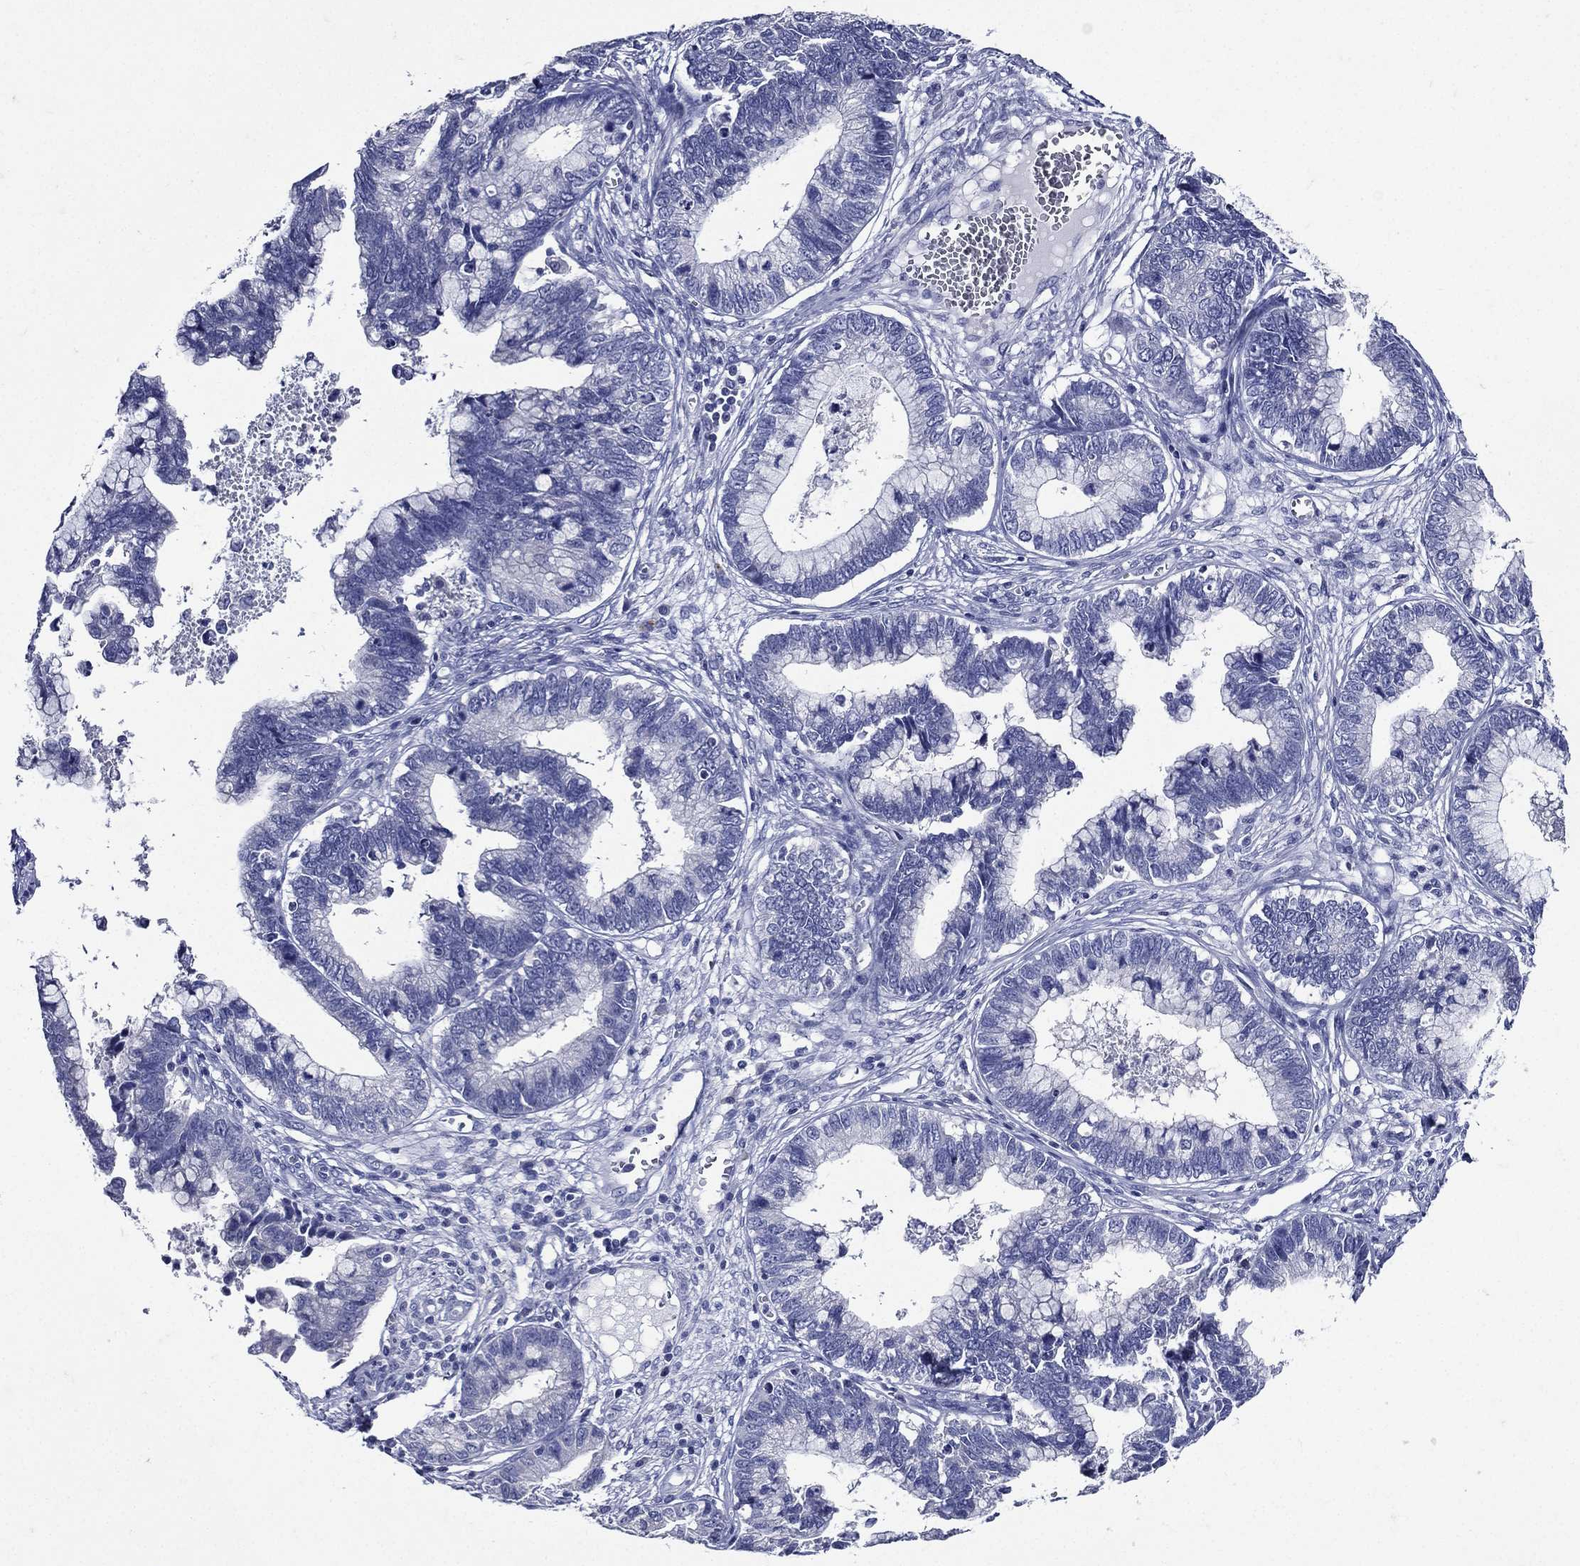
{"staining": {"intensity": "negative", "quantity": "none", "location": "none"}, "tissue": "cervical cancer", "cell_type": "Tumor cells", "image_type": "cancer", "snomed": [{"axis": "morphology", "description": "Adenocarcinoma, NOS"}, {"axis": "topography", "description": "Cervix"}], "caption": "This is an immunohistochemistry (IHC) image of human adenocarcinoma (cervical). There is no staining in tumor cells.", "gene": "TGM1", "patient": {"sex": "female", "age": 44}}